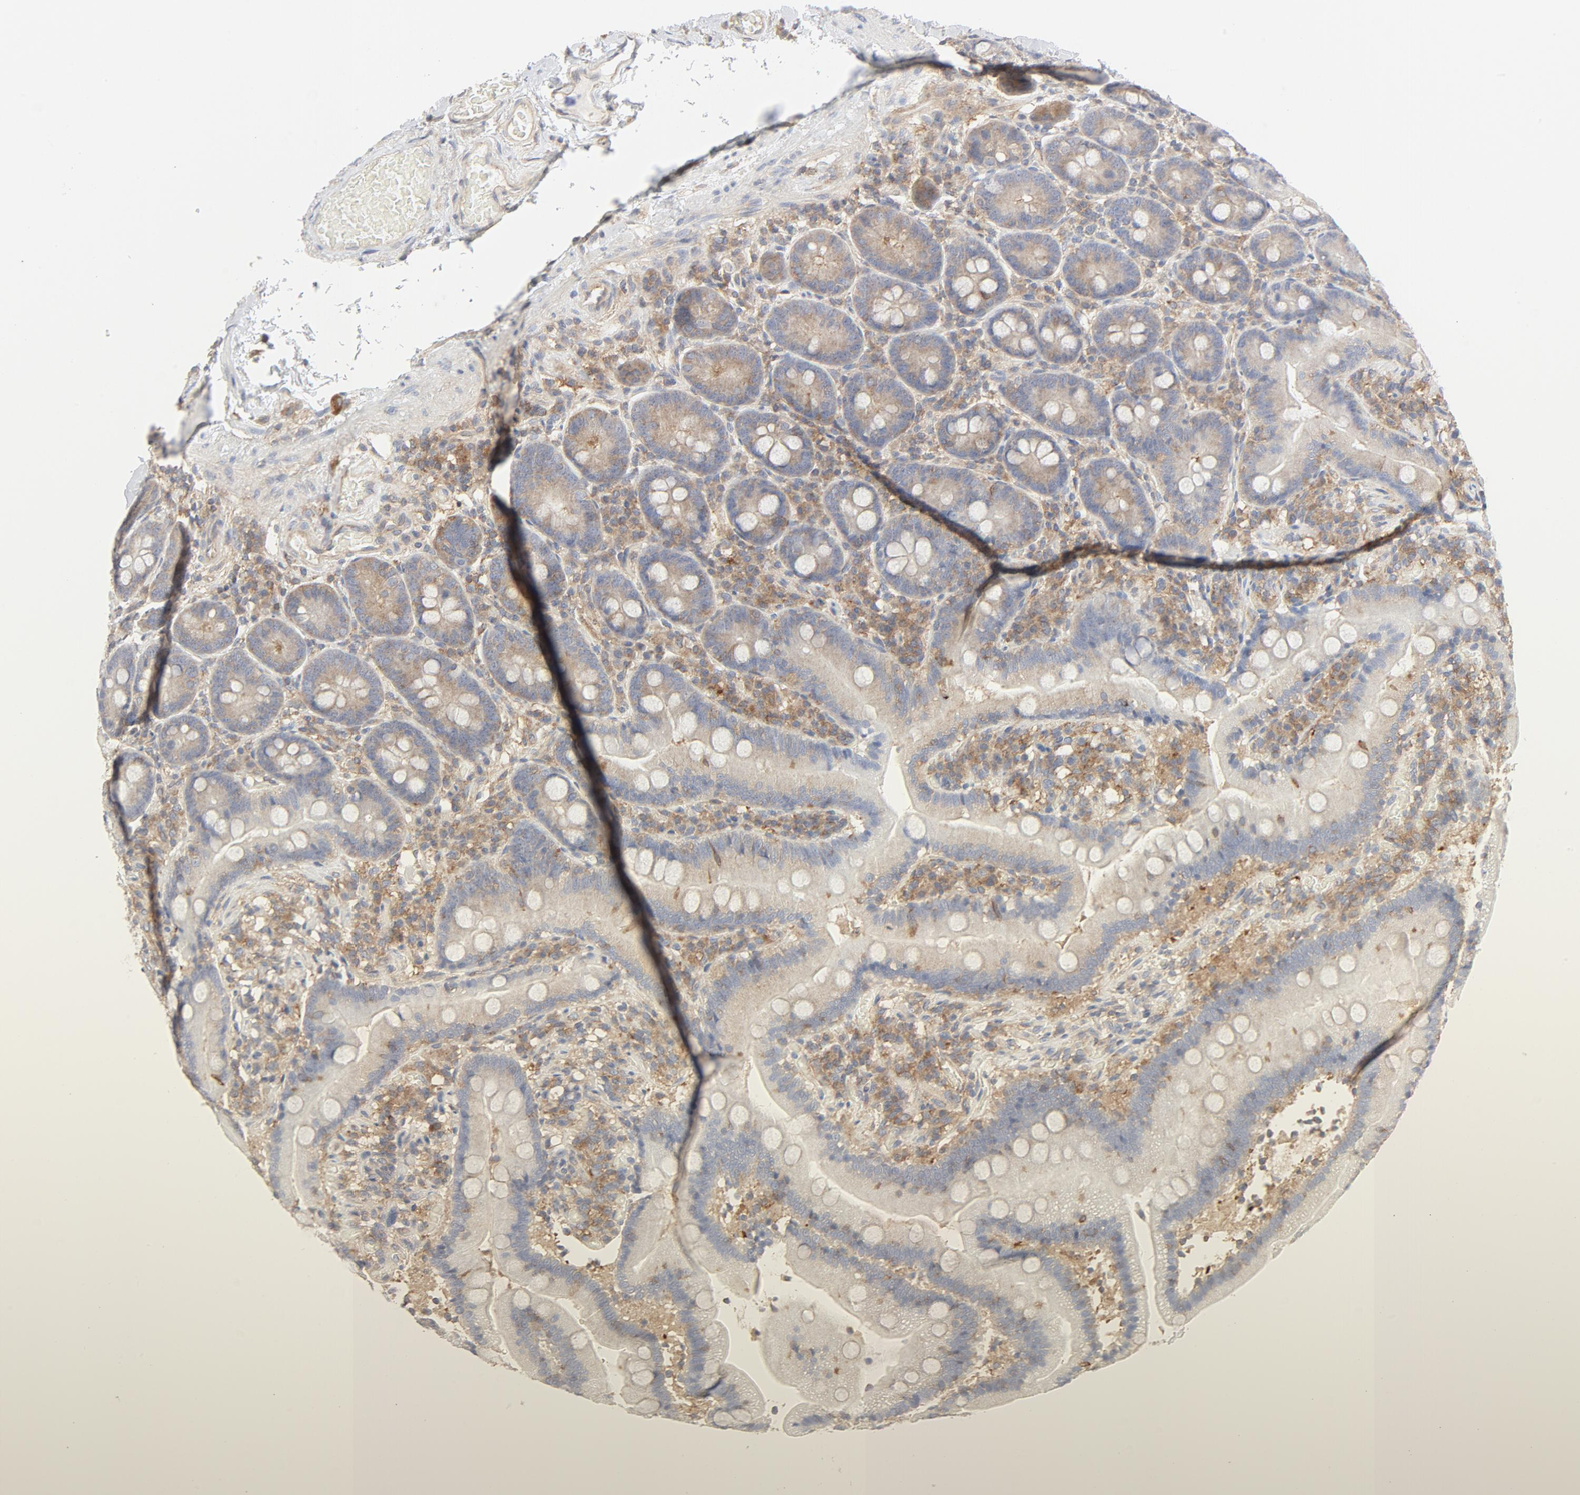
{"staining": {"intensity": "moderate", "quantity": "25%-75%", "location": "cytoplasmic/membranous"}, "tissue": "duodenum", "cell_type": "Glandular cells", "image_type": "normal", "snomed": [{"axis": "morphology", "description": "Normal tissue, NOS"}, {"axis": "topography", "description": "Duodenum"}], "caption": "IHC (DAB (3,3'-diaminobenzidine)) staining of benign human duodenum shows moderate cytoplasmic/membranous protein positivity in approximately 25%-75% of glandular cells.", "gene": "RABEP1", "patient": {"sex": "male", "age": 66}}